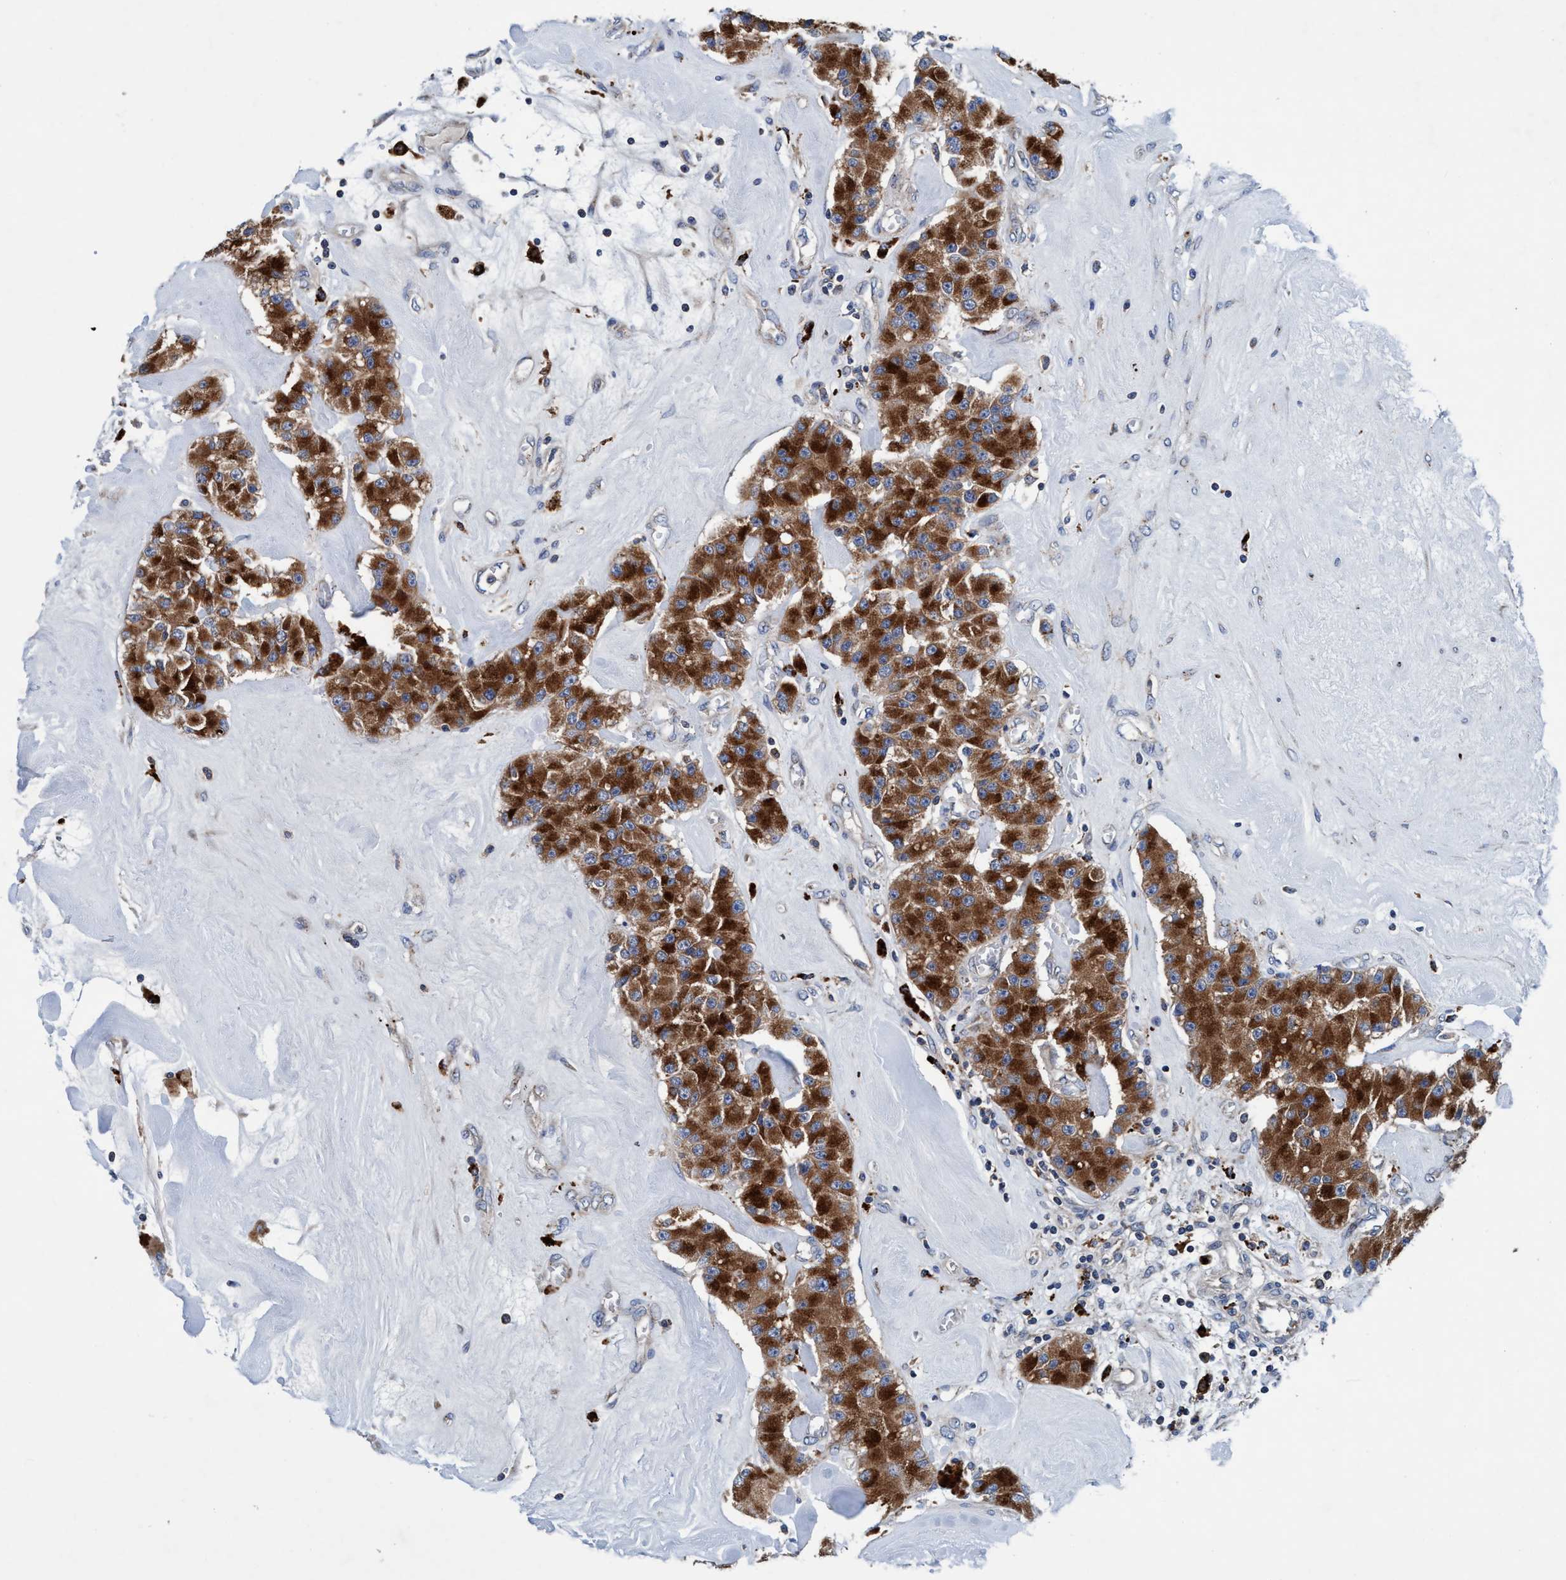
{"staining": {"intensity": "strong", "quantity": ">75%", "location": "cytoplasmic/membranous"}, "tissue": "carcinoid", "cell_type": "Tumor cells", "image_type": "cancer", "snomed": [{"axis": "morphology", "description": "Carcinoid, malignant, NOS"}, {"axis": "topography", "description": "Pancreas"}], "caption": "About >75% of tumor cells in carcinoid (malignant) exhibit strong cytoplasmic/membranous protein staining as visualized by brown immunohistochemical staining.", "gene": "ENDOG", "patient": {"sex": "male", "age": 41}}